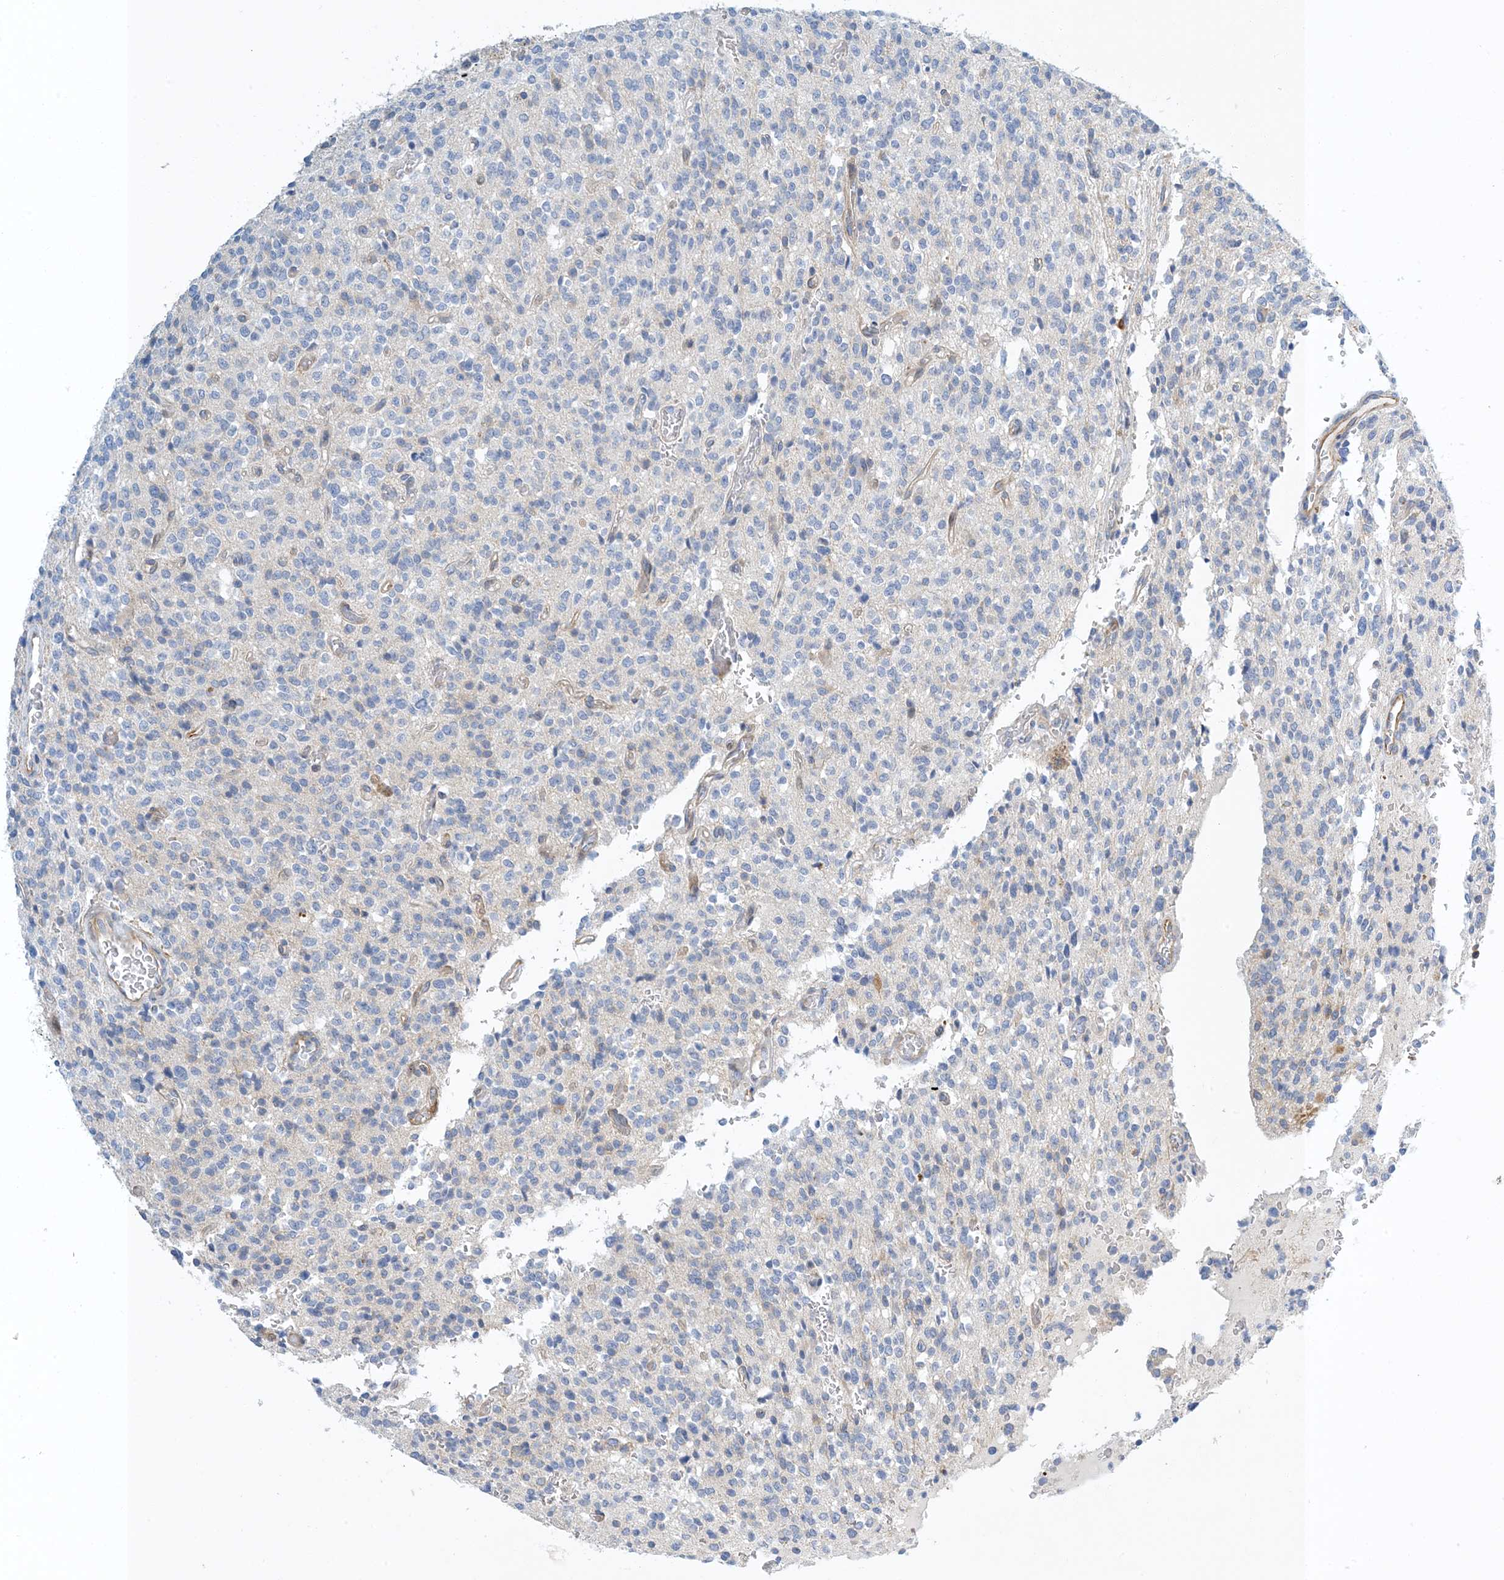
{"staining": {"intensity": "negative", "quantity": "none", "location": "none"}, "tissue": "glioma", "cell_type": "Tumor cells", "image_type": "cancer", "snomed": [{"axis": "morphology", "description": "Glioma, malignant, High grade"}, {"axis": "topography", "description": "Brain"}], "caption": "Tumor cells show no significant protein positivity in malignant glioma (high-grade).", "gene": "PCDHA2", "patient": {"sex": "male", "age": 34}}